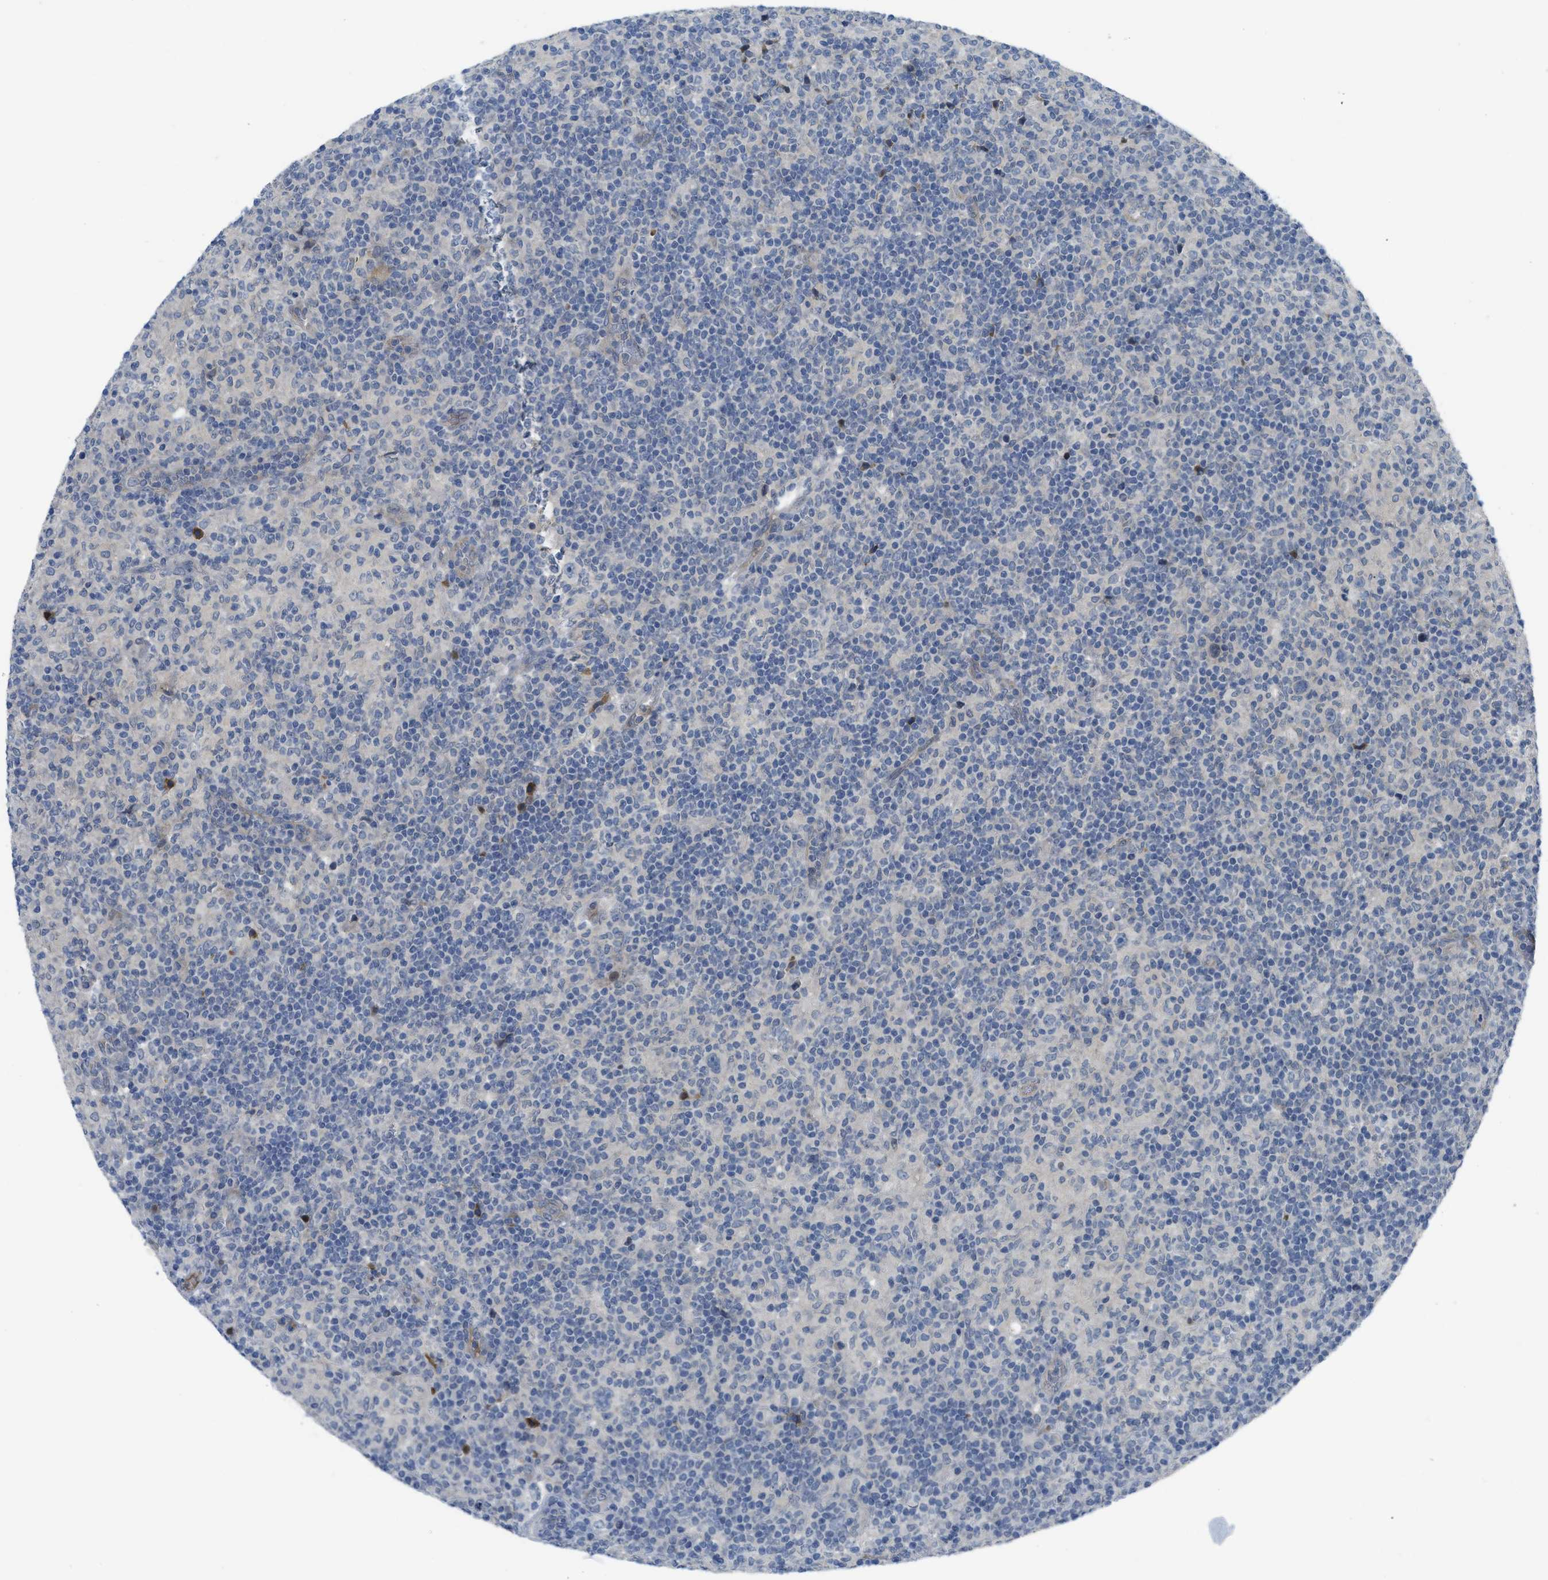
{"staining": {"intensity": "negative", "quantity": "none", "location": "none"}, "tissue": "lymphoma", "cell_type": "Tumor cells", "image_type": "cancer", "snomed": [{"axis": "morphology", "description": "Hodgkin's disease, NOS"}, {"axis": "topography", "description": "Lymph node"}], "caption": "There is no significant staining in tumor cells of lymphoma.", "gene": "TNFAIP1", "patient": {"sex": "male", "age": 70}}